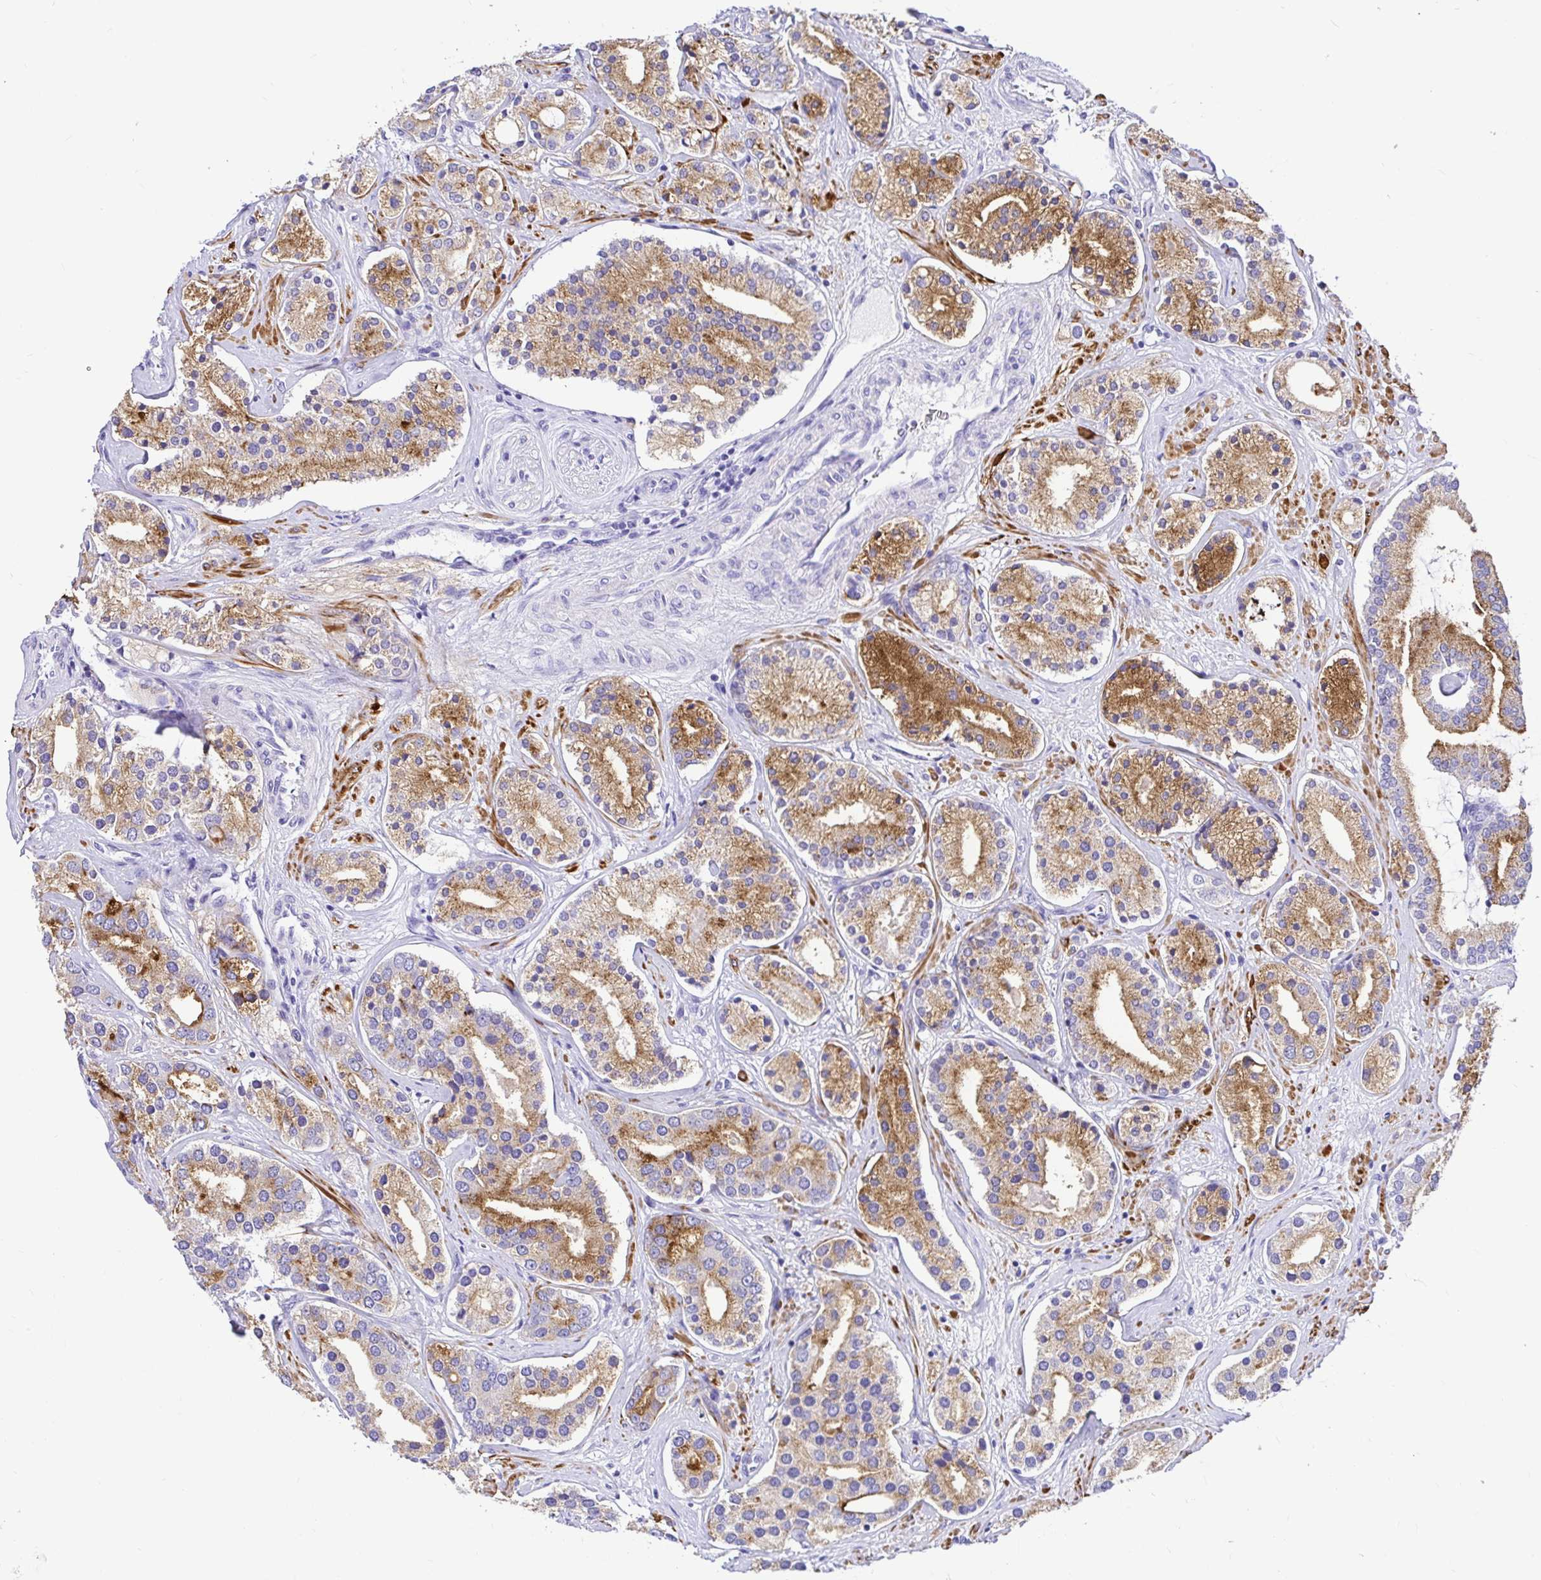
{"staining": {"intensity": "moderate", "quantity": ">75%", "location": "cytoplasmic/membranous"}, "tissue": "prostate cancer", "cell_type": "Tumor cells", "image_type": "cancer", "snomed": [{"axis": "morphology", "description": "Adenocarcinoma, High grade"}, {"axis": "topography", "description": "Prostate"}], "caption": "A photomicrograph showing moderate cytoplasmic/membranous positivity in about >75% of tumor cells in prostate cancer (high-grade adenocarcinoma), as visualized by brown immunohistochemical staining.", "gene": "BACE2", "patient": {"sex": "male", "age": 58}}